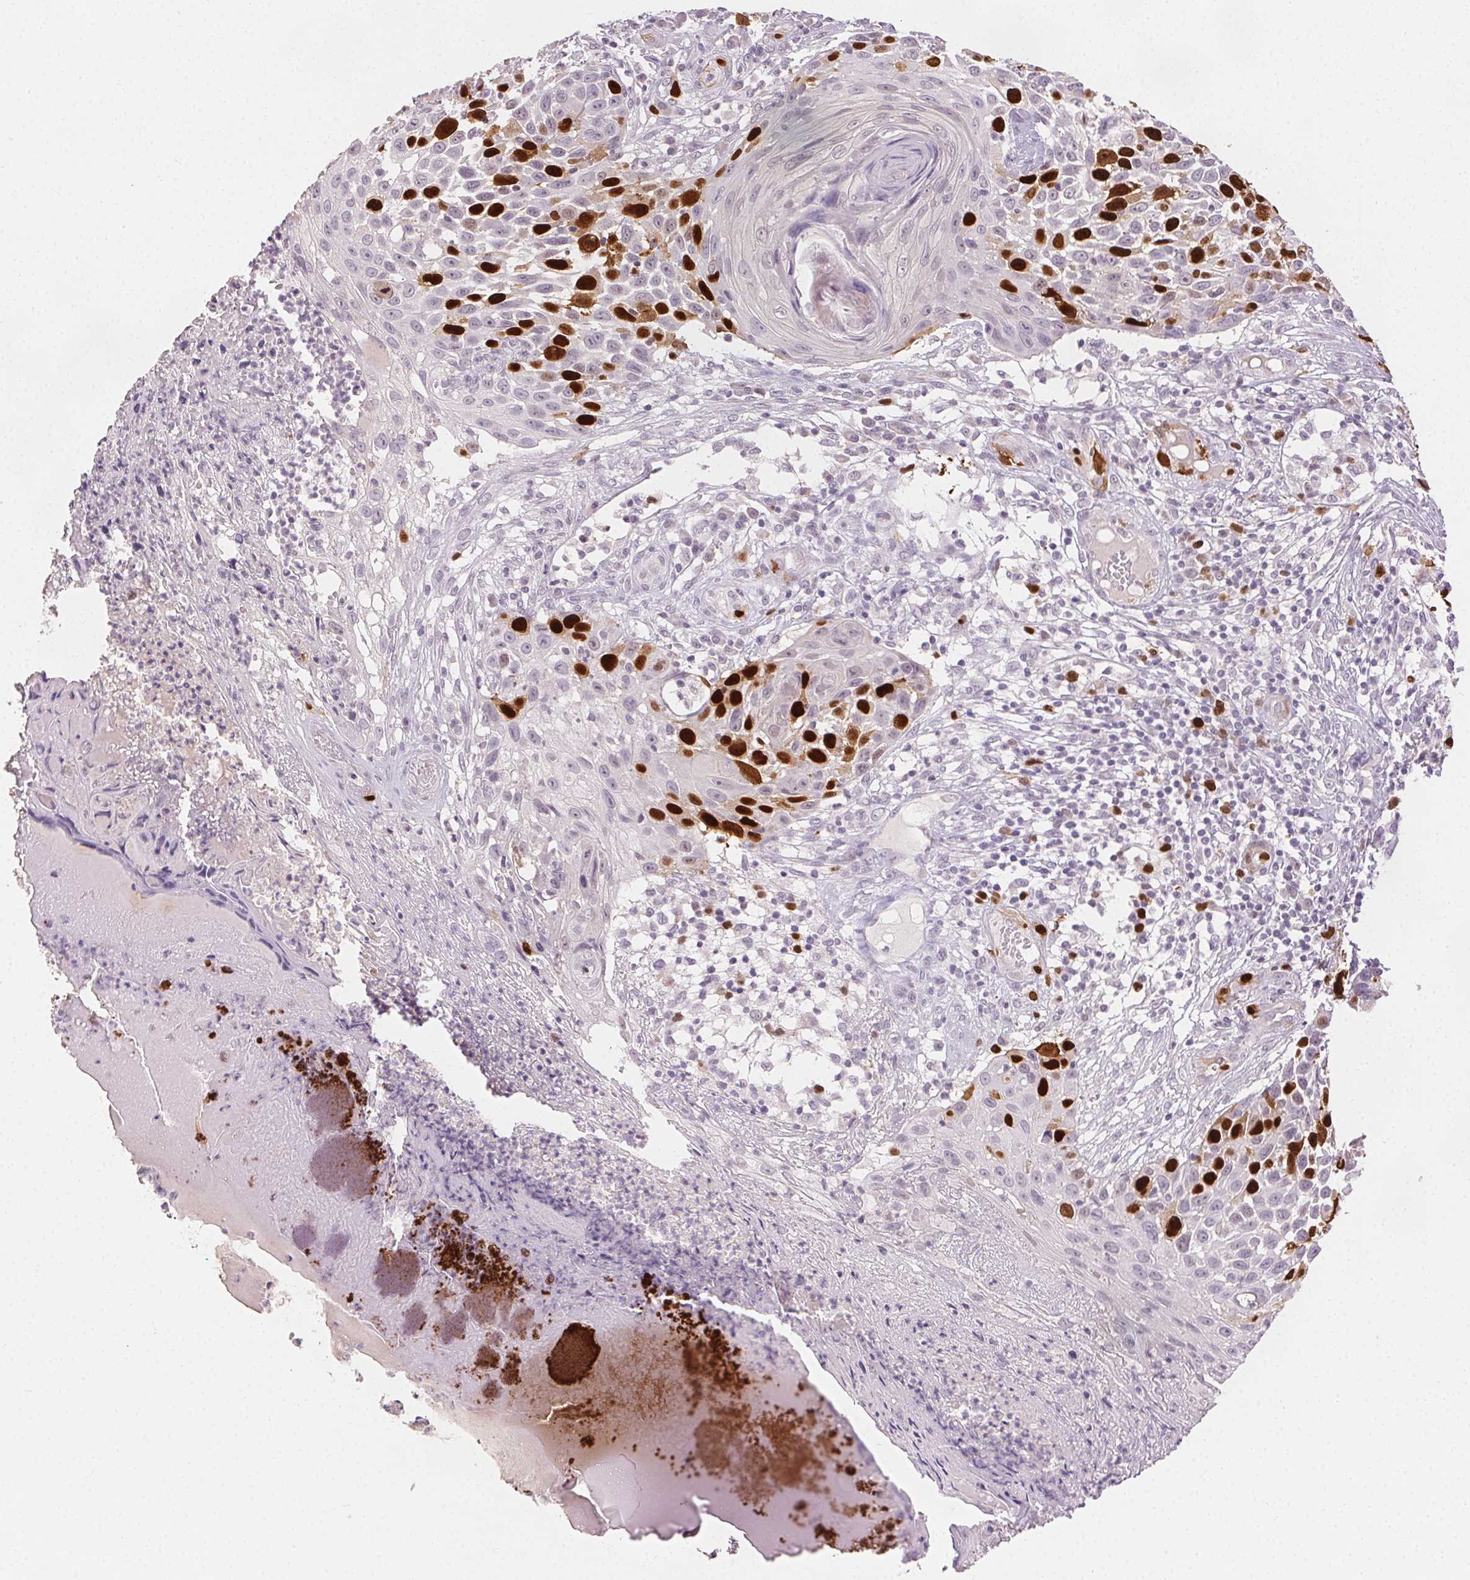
{"staining": {"intensity": "strong", "quantity": "25%-75%", "location": "nuclear"}, "tissue": "skin cancer", "cell_type": "Tumor cells", "image_type": "cancer", "snomed": [{"axis": "morphology", "description": "Squamous cell carcinoma, NOS"}, {"axis": "topography", "description": "Skin"}], "caption": "A micrograph showing strong nuclear expression in approximately 25%-75% of tumor cells in skin cancer (squamous cell carcinoma), as visualized by brown immunohistochemical staining.", "gene": "ANLN", "patient": {"sex": "male", "age": 92}}